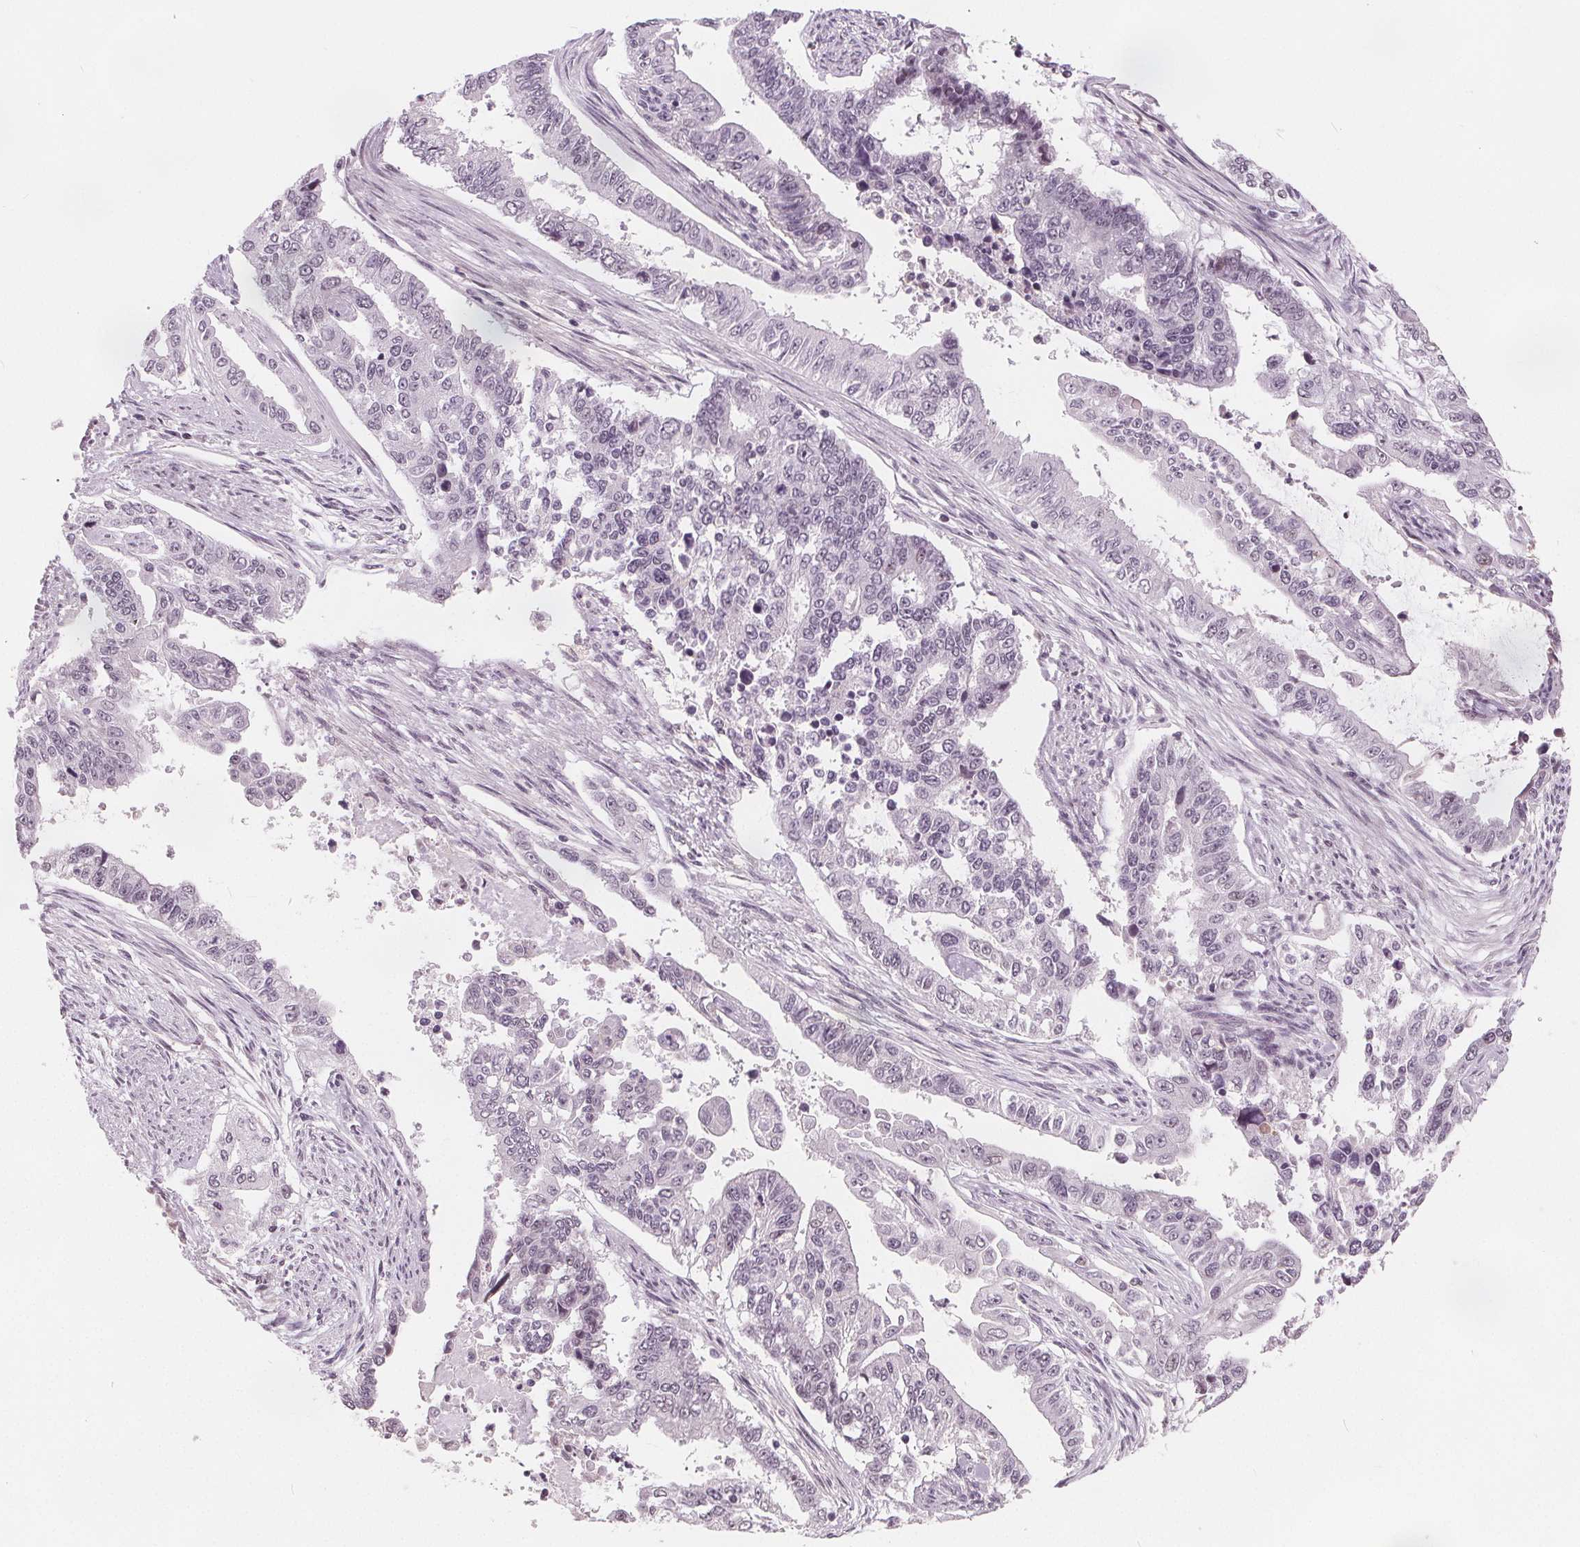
{"staining": {"intensity": "negative", "quantity": "none", "location": "none"}, "tissue": "endometrial cancer", "cell_type": "Tumor cells", "image_type": "cancer", "snomed": [{"axis": "morphology", "description": "Adenocarcinoma, NOS"}, {"axis": "topography", "description": "Uterus"}], "caption": "Endometrial adenocarcinoma was stained to show a protein in brown. There is no significant positivity in tumor cells.", "gene": "NUP210L", "patient": {"sex": "female", "age": 59}}